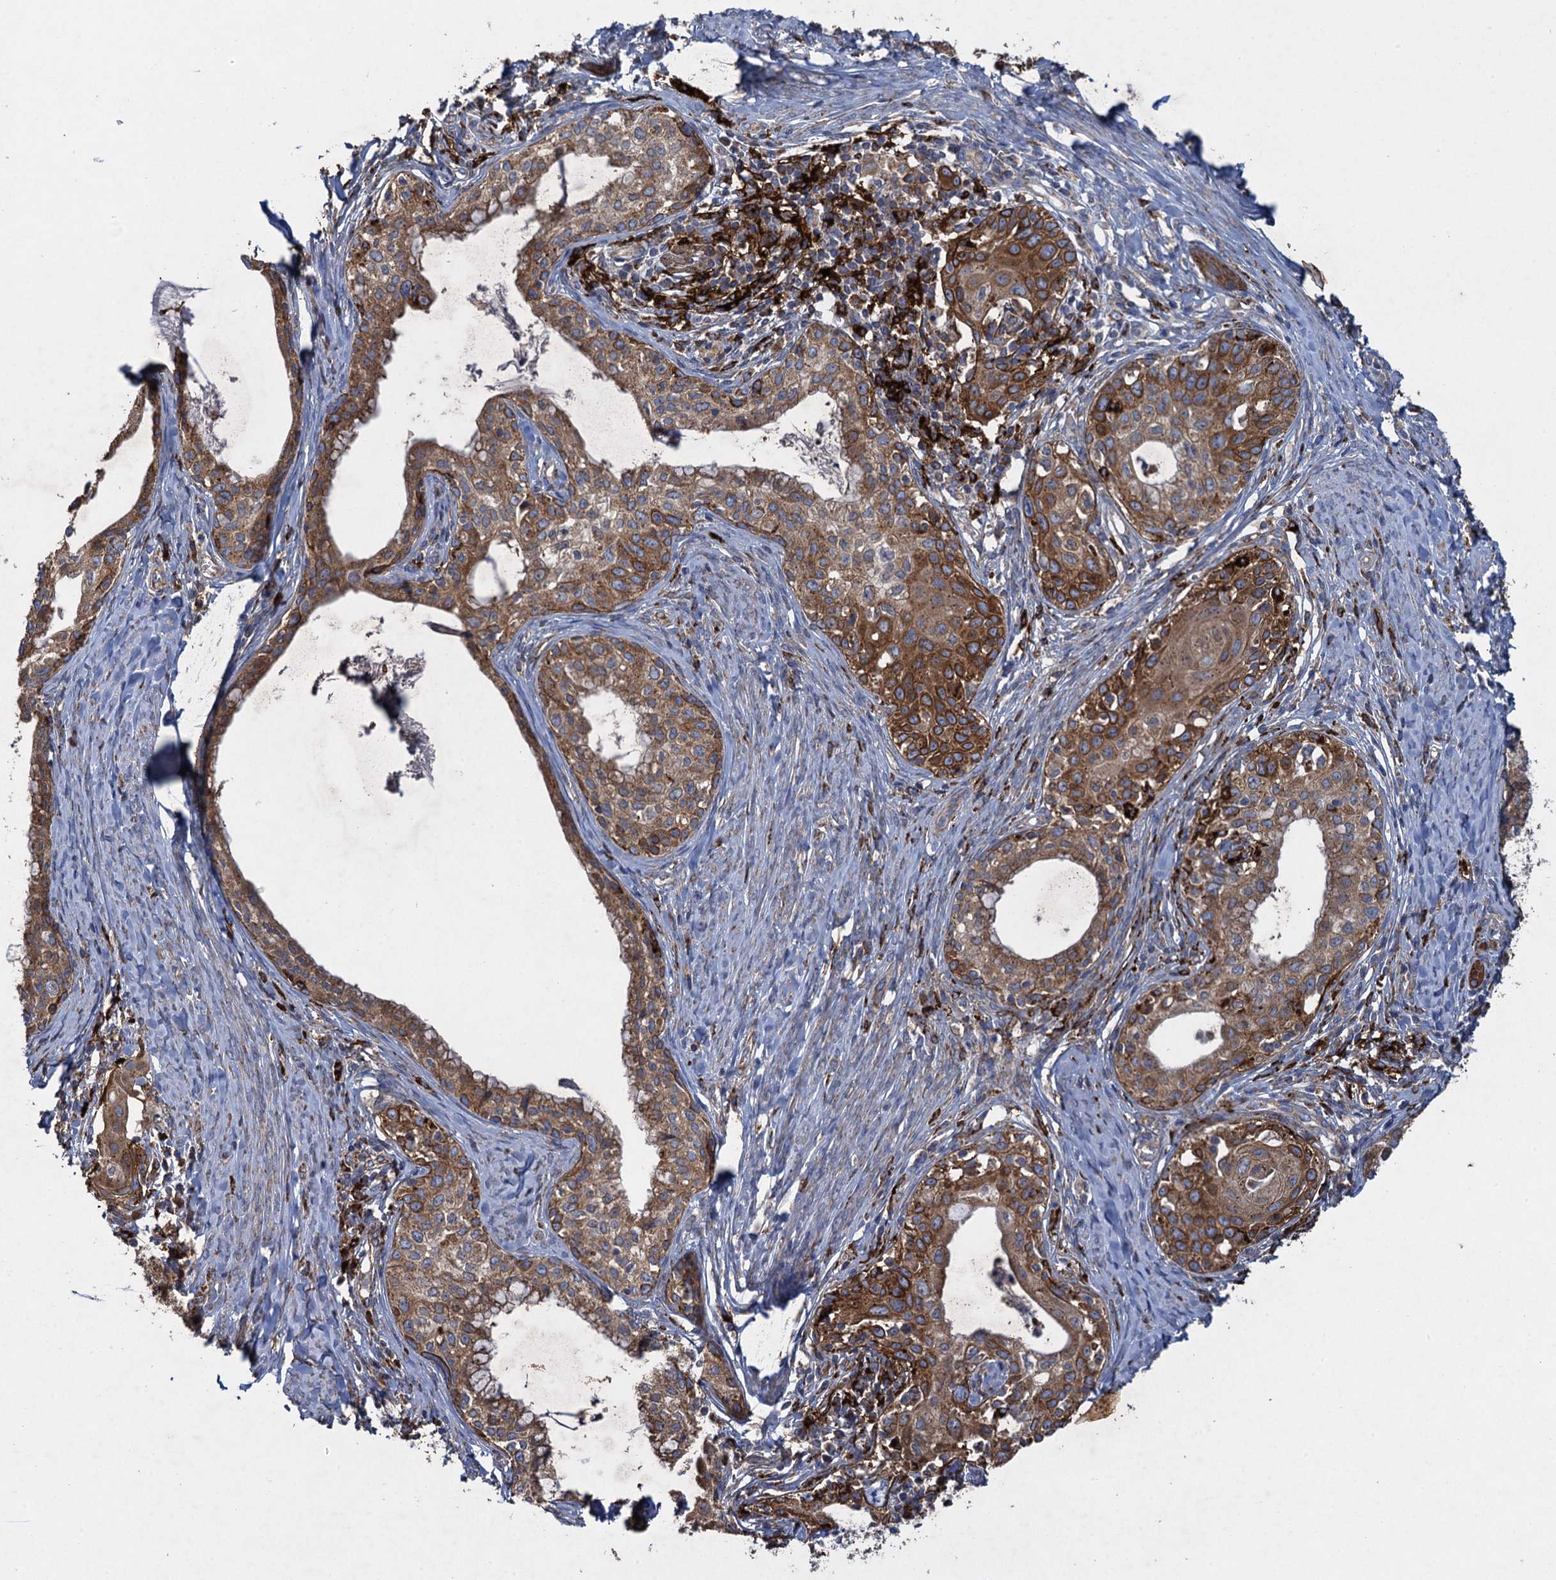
{"staining": {"intensity": "moderate", "quantity": ">75%", "location": "cytoplasmic/membranous"}, "tissue": "cervical cancer", "cell_type": "Tumor cells", "image_type": "cancer", "snomed": [{"axis": "morphology", "description": "Squamous cell carcinoma, NOS"}, {"axis": "morphology", "description": "Adenocarcinoma, NOS"}, {"axis": "topography", "description": "Cervix"}], "caption": "IHC of human cervical cancer (squamous cell carcinoma) shows medium levels of moderate cytoplasmic/membranous staining in about >75% of tumor cells. The protein of interest is stained brown, and the nuclei are stained in blue (DAB (3,3'-diaminobenzidine) IHC with brightfield microscopy, high magnification).", "gene": "TXNDC11", "patient": {"sex": "female", "age": 52}}